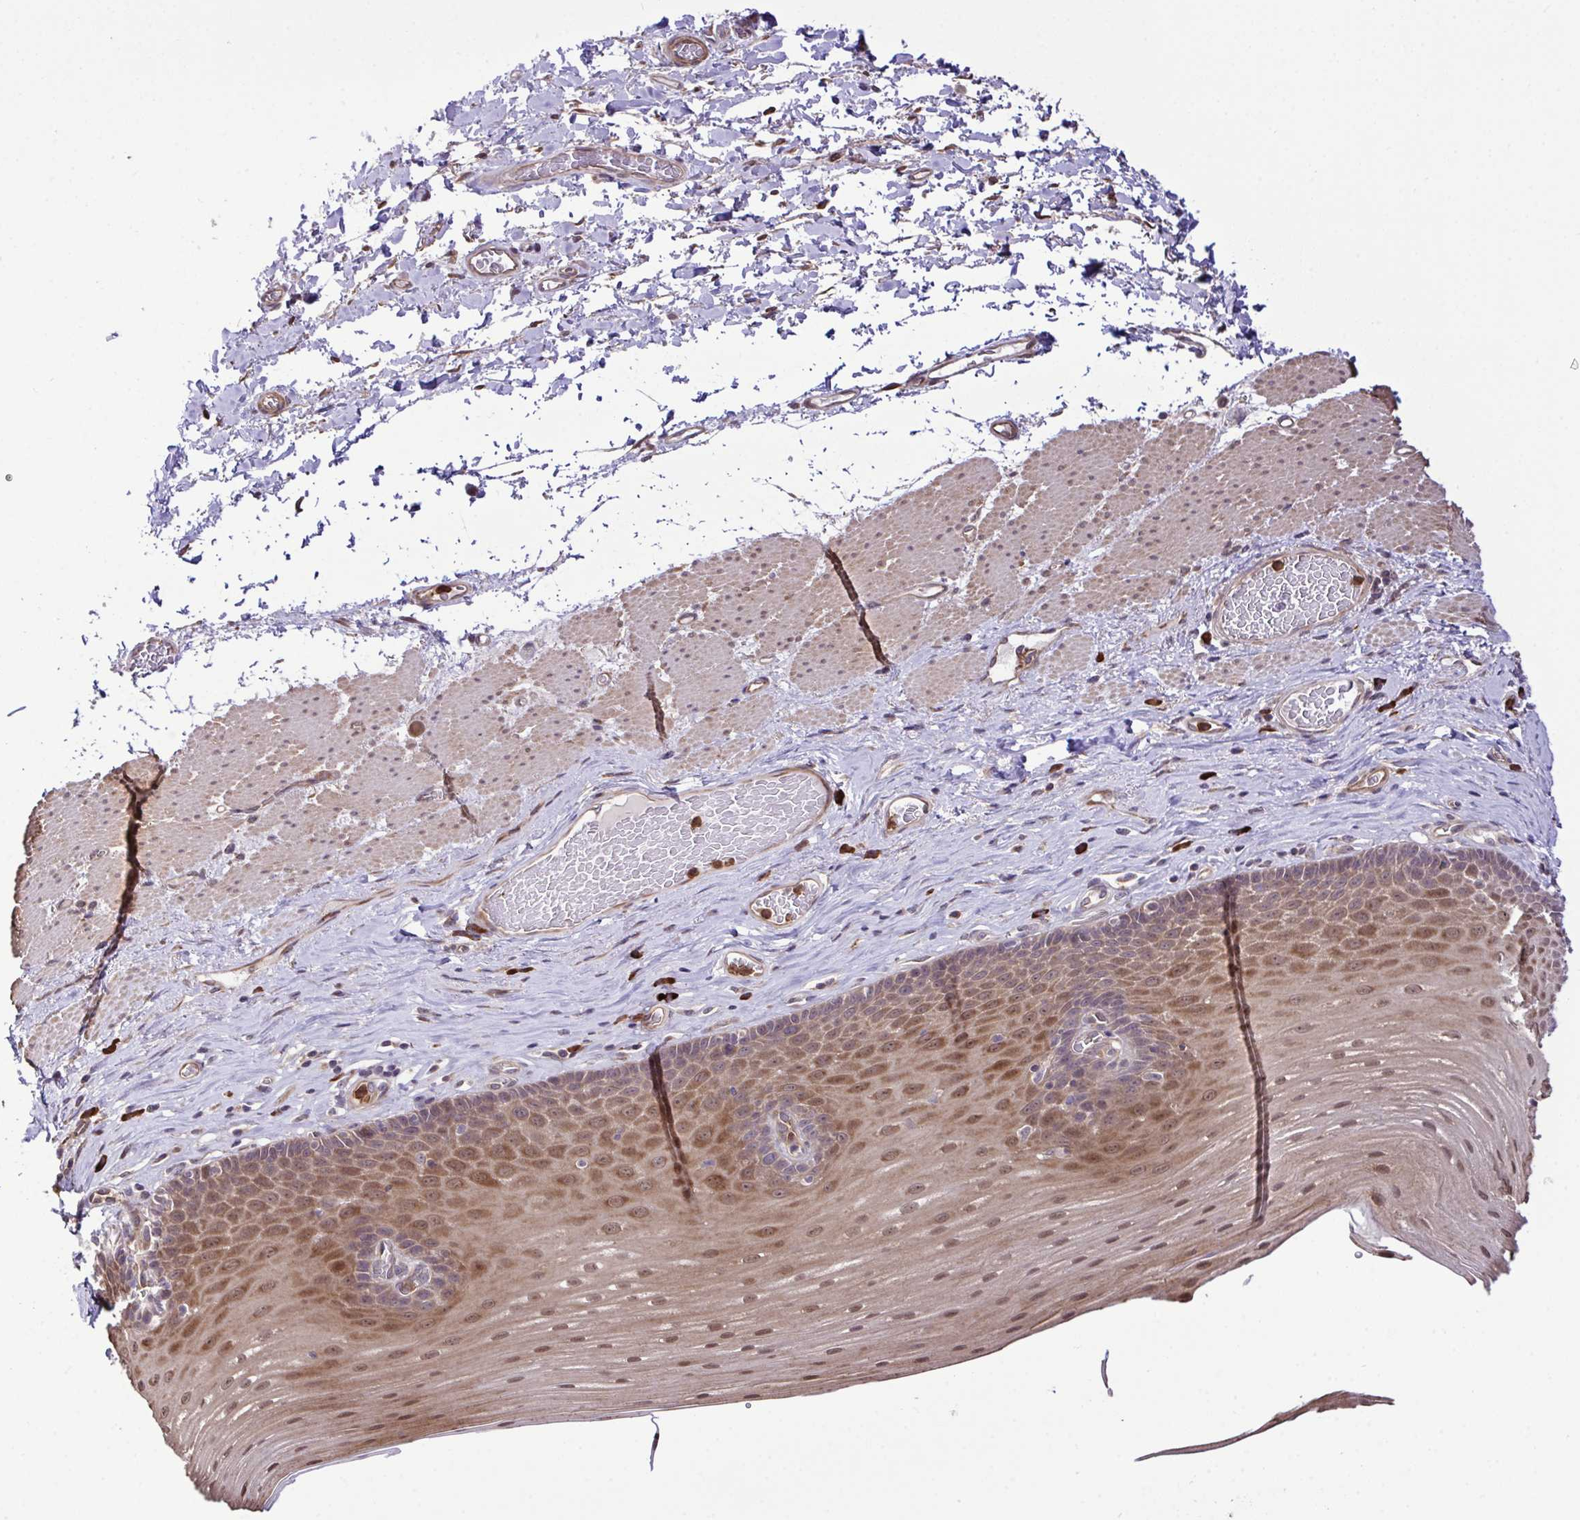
{"staining": {"intensity": "moderate", "quantity": ">75%", "location": "cytoplasmic/membranous,nuclear"}, "tissue": "esophagus", "cell_type": "Squamous epithelial cells", "image_type": "normal", "snomed": [{"axis": "morphology", "description": "Normal tissue, NOS"}, {"axis": "topography", "description": "Esophagus"}], "caption": "Moderate cytoplasmic/membranous,nuclear protein expression is present in approximately >75% of squamous epithelial cells in esophagus. The staining was performed using DAB (3,3'-diaminobenzidine), with brown indicating positive protein expression. Nuclei are stained blue with hematoxylin.", "gene": "CMPK1", "patient": {"sex": "male", "age": 62}}